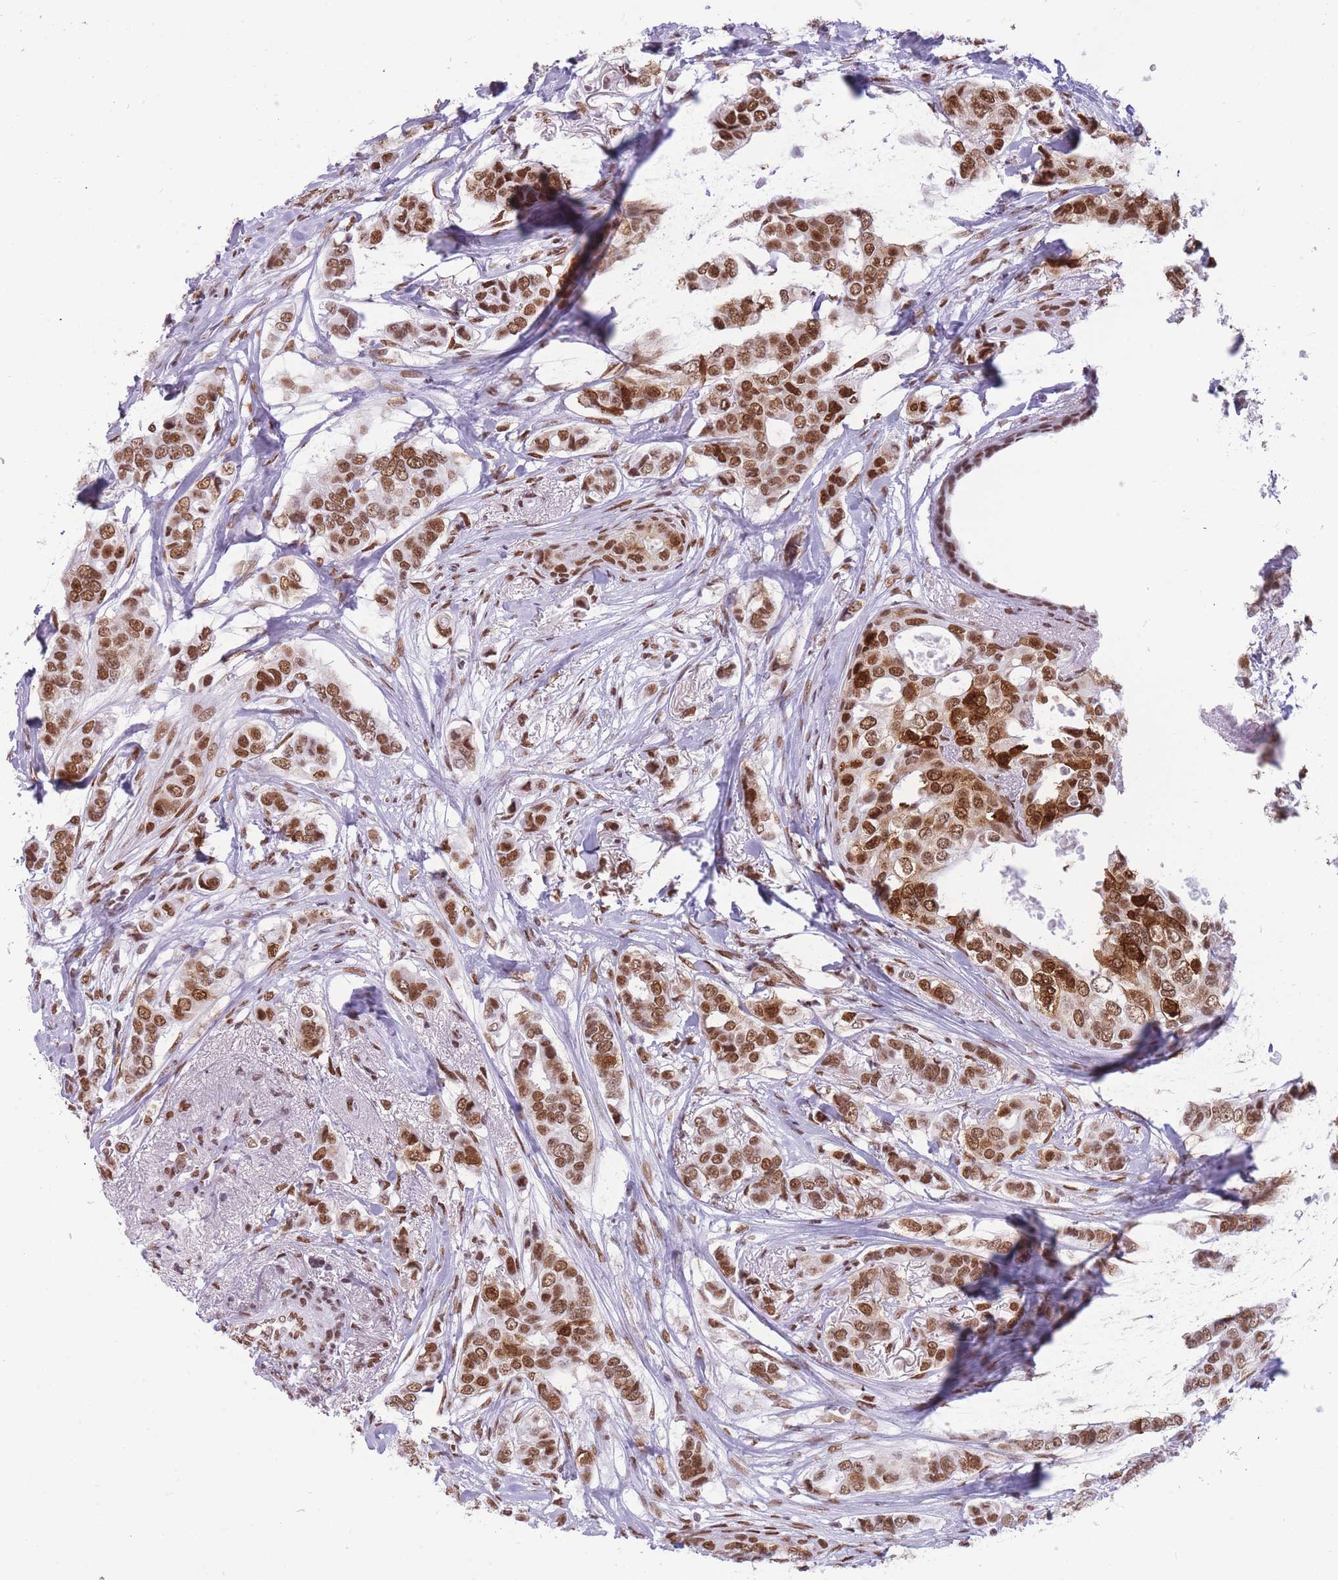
{"staining": {"intensity": "strong", "quantity": ">75%", "location": "nuclear"}, "tissue": "breast cancer", "cell_type": "Tumor cells", "image_type": "cancer", "snomed": [{"axis": "morphology", "description": "Lobular carcinoma"}, {"axis": "topography", "description": "Breast"}], "caption": "IHC of breast cancer (lobular carcinoma) demonstrates high levels of strong nuclear staining in about >75% of tumor cells. Immunohistochemistry stains the protein of interest in brown and the nuclei are stained blue.", "gene": "HNRNPUL1", "patient": {"sex": "female", "age": 51}}